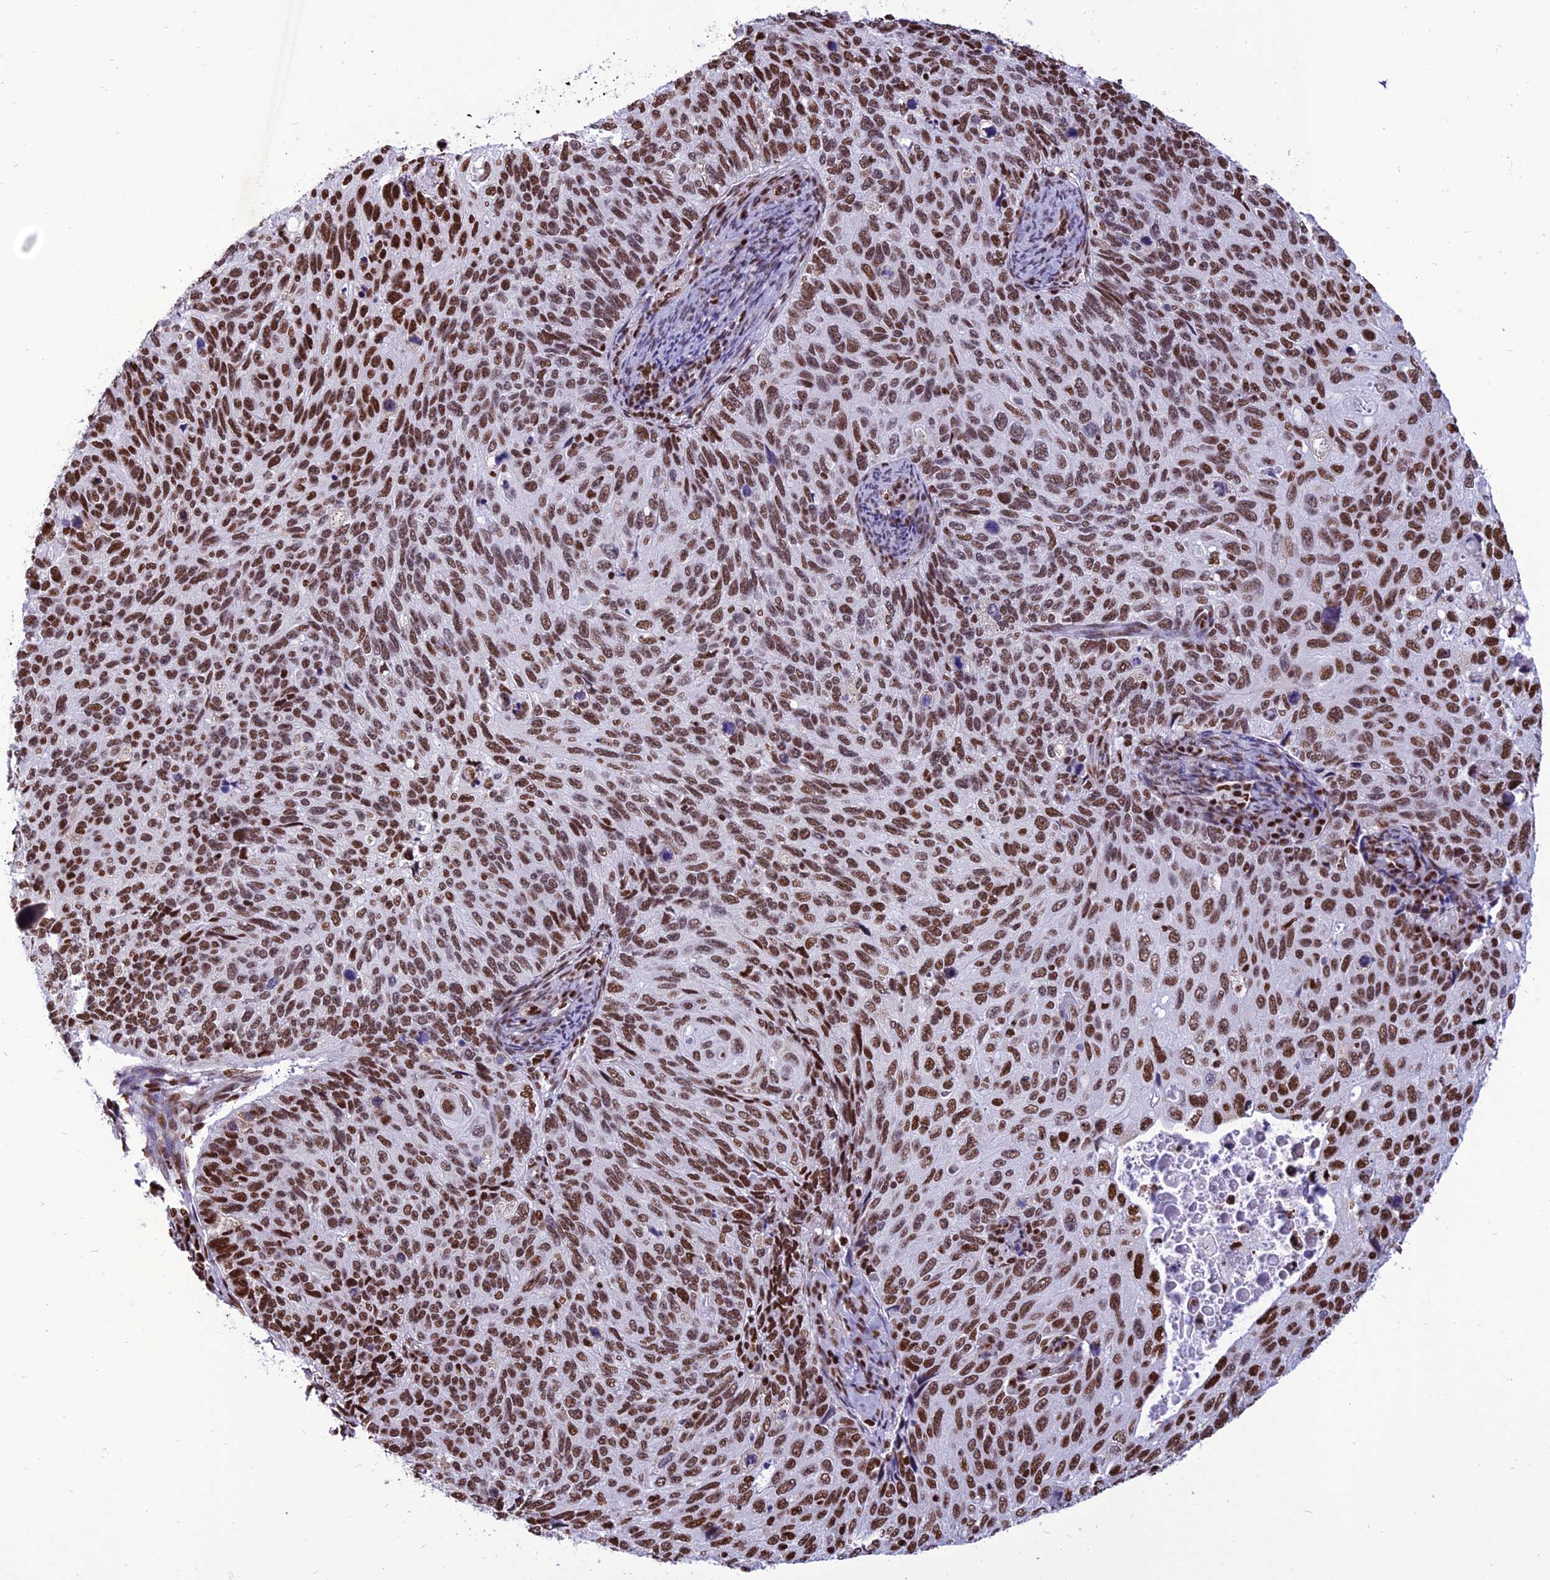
{"staining": {"intensity": "strong", "quantity": ">75%", "location": "nuclear"}, "tissue": "cervical cancer", "cell_type": "Tumor cells", "image_type": "cancer", "snomed": [{"axis": "morphology", "description": "Squamous cell carcinoma, NOS"}, {"axis": "topography", "description": "Cervix"}], "caption": "An image of cervical squamous cell carcinoma stained for a protein reveals strong nuclear brown staining in tumor cells.", "gene": "INO80E", "patient": {"sex": "female", "age": 70}}